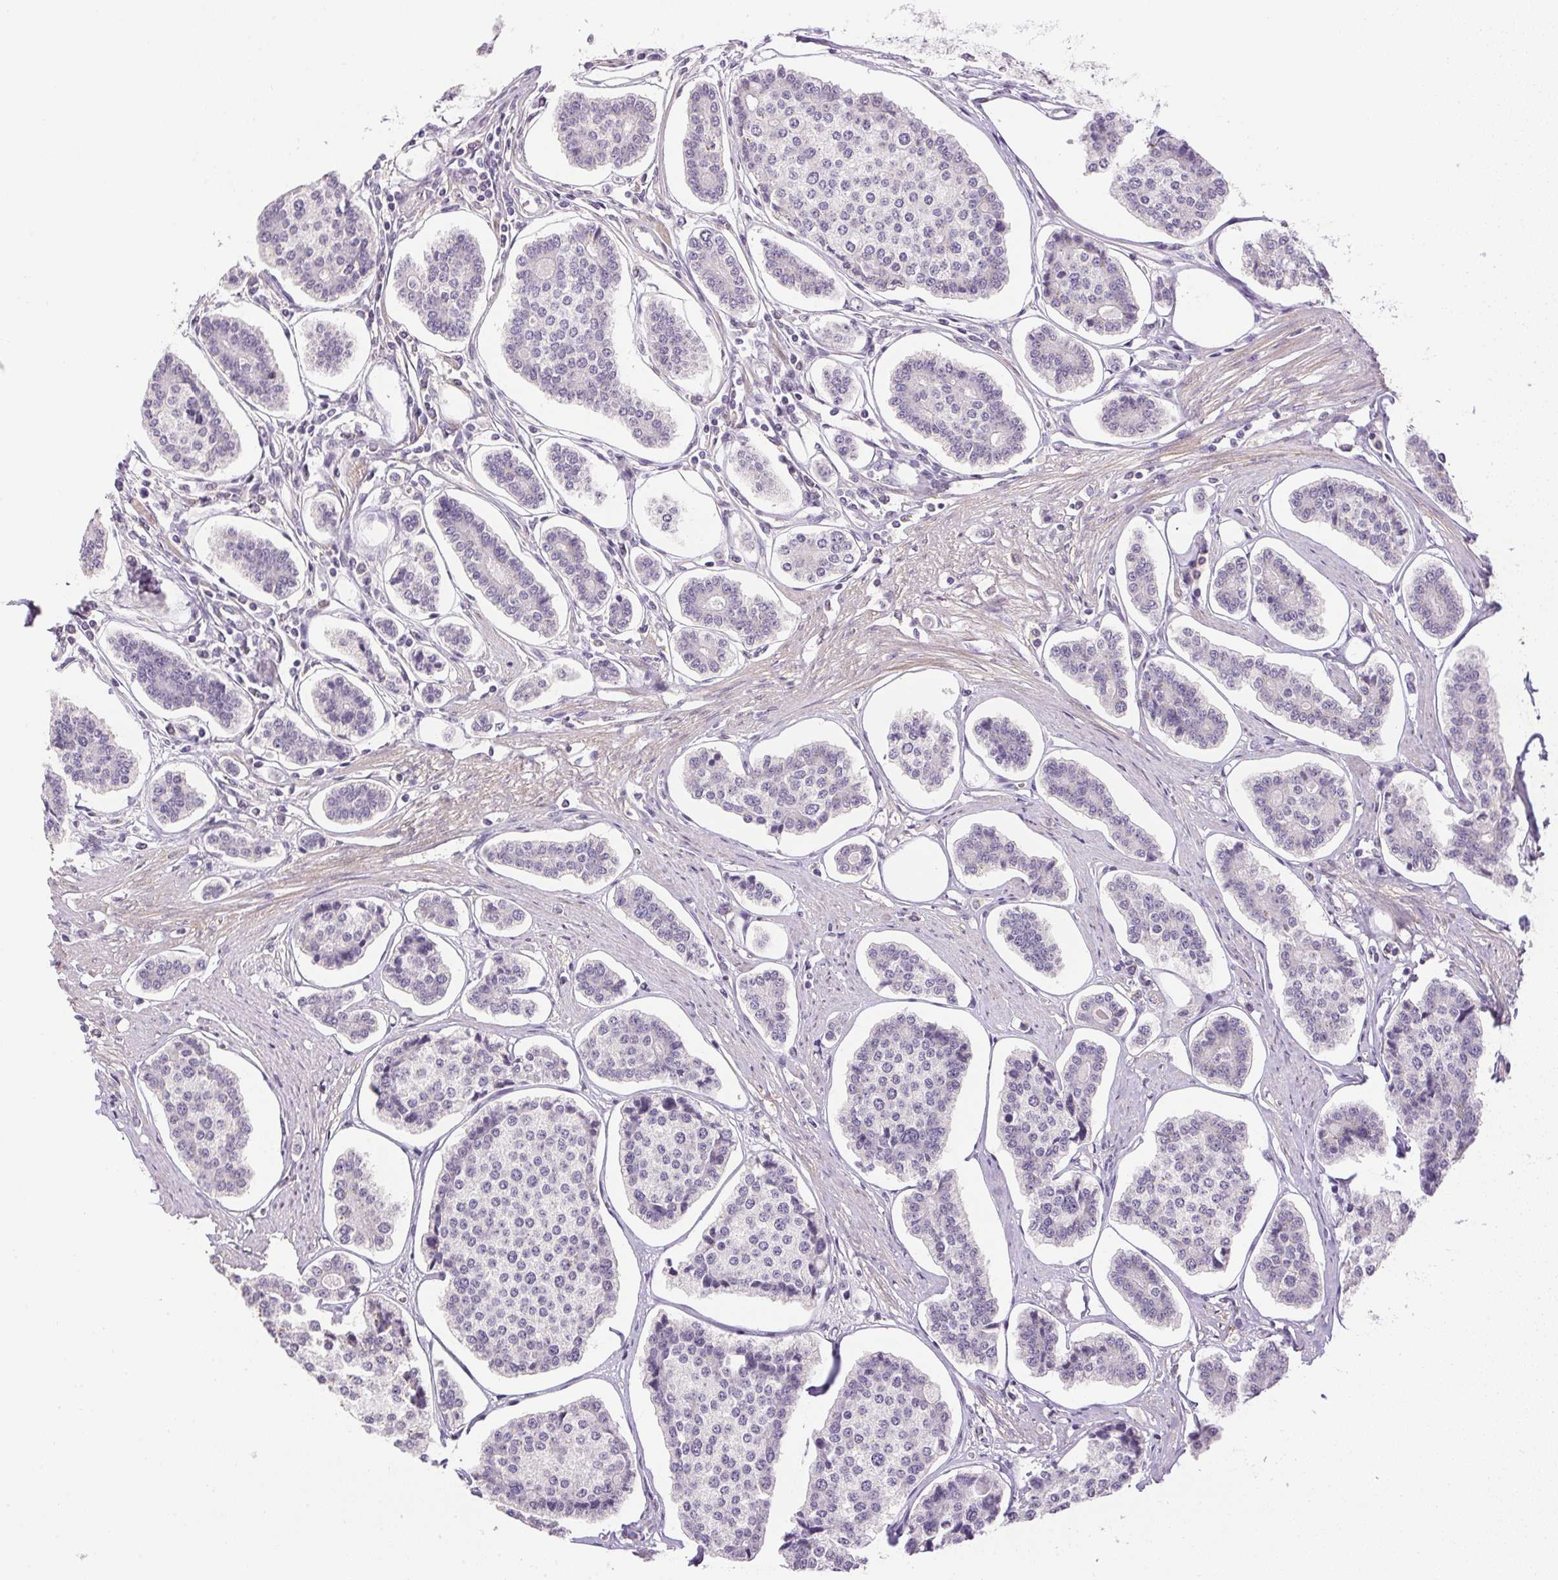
{"staining": {"intensity": "negative", "quantity": "none", "location": "none"}, "tissue": "carcinoid", "cell_type": "Tumor cells", "image_type": "cancer", "snomed": [{"axis": "morphology", "description": "Carcinoid, malignant, NOS"}, {"axis": "topography", "description": "Small intestine"}], "caption": "Immunohistochemistry of carcinoid (malignant) demonstrates no positivity in tumor cells.", "gene": "PRL", "patient": {"sex": "female", "age": 65}}